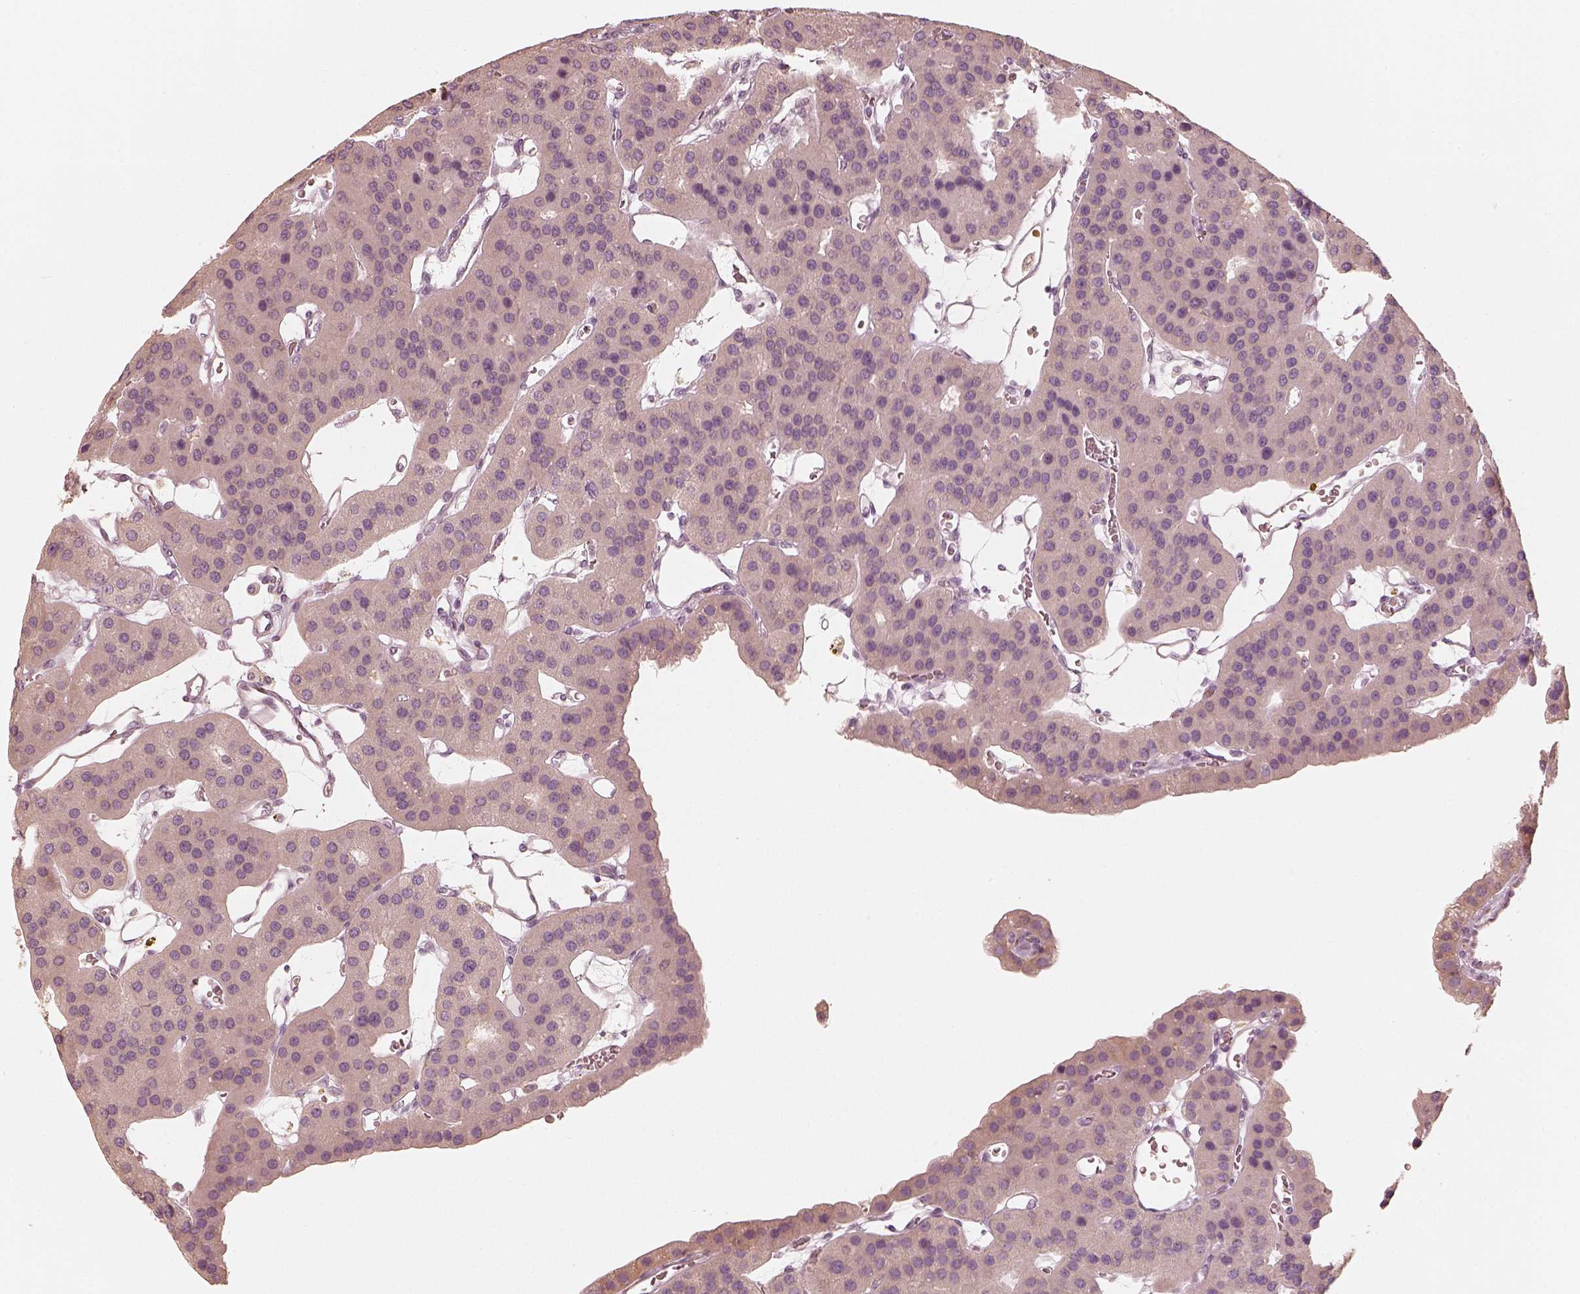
{"staining": {"intensity": "negative", "quantity": "none", "location": "none"}, "tissue": "parathyroid gland", "cell_type": "Glandular cells", "image_type": "normal", "snomed": [{"axis": "morphology", "description": "Normal tissue, NOS"}, {"axis": "morphology", "description": "Adenoma, NOS"}, {"axis": "topography", "description": "Parathyroid gland"}], "caption": "An image of parathyroid gland stained for a protein exhibits no brown staining in glandular cells.", "gene": "FMNL2", "patient": {"sex": "female", "age": 86}}